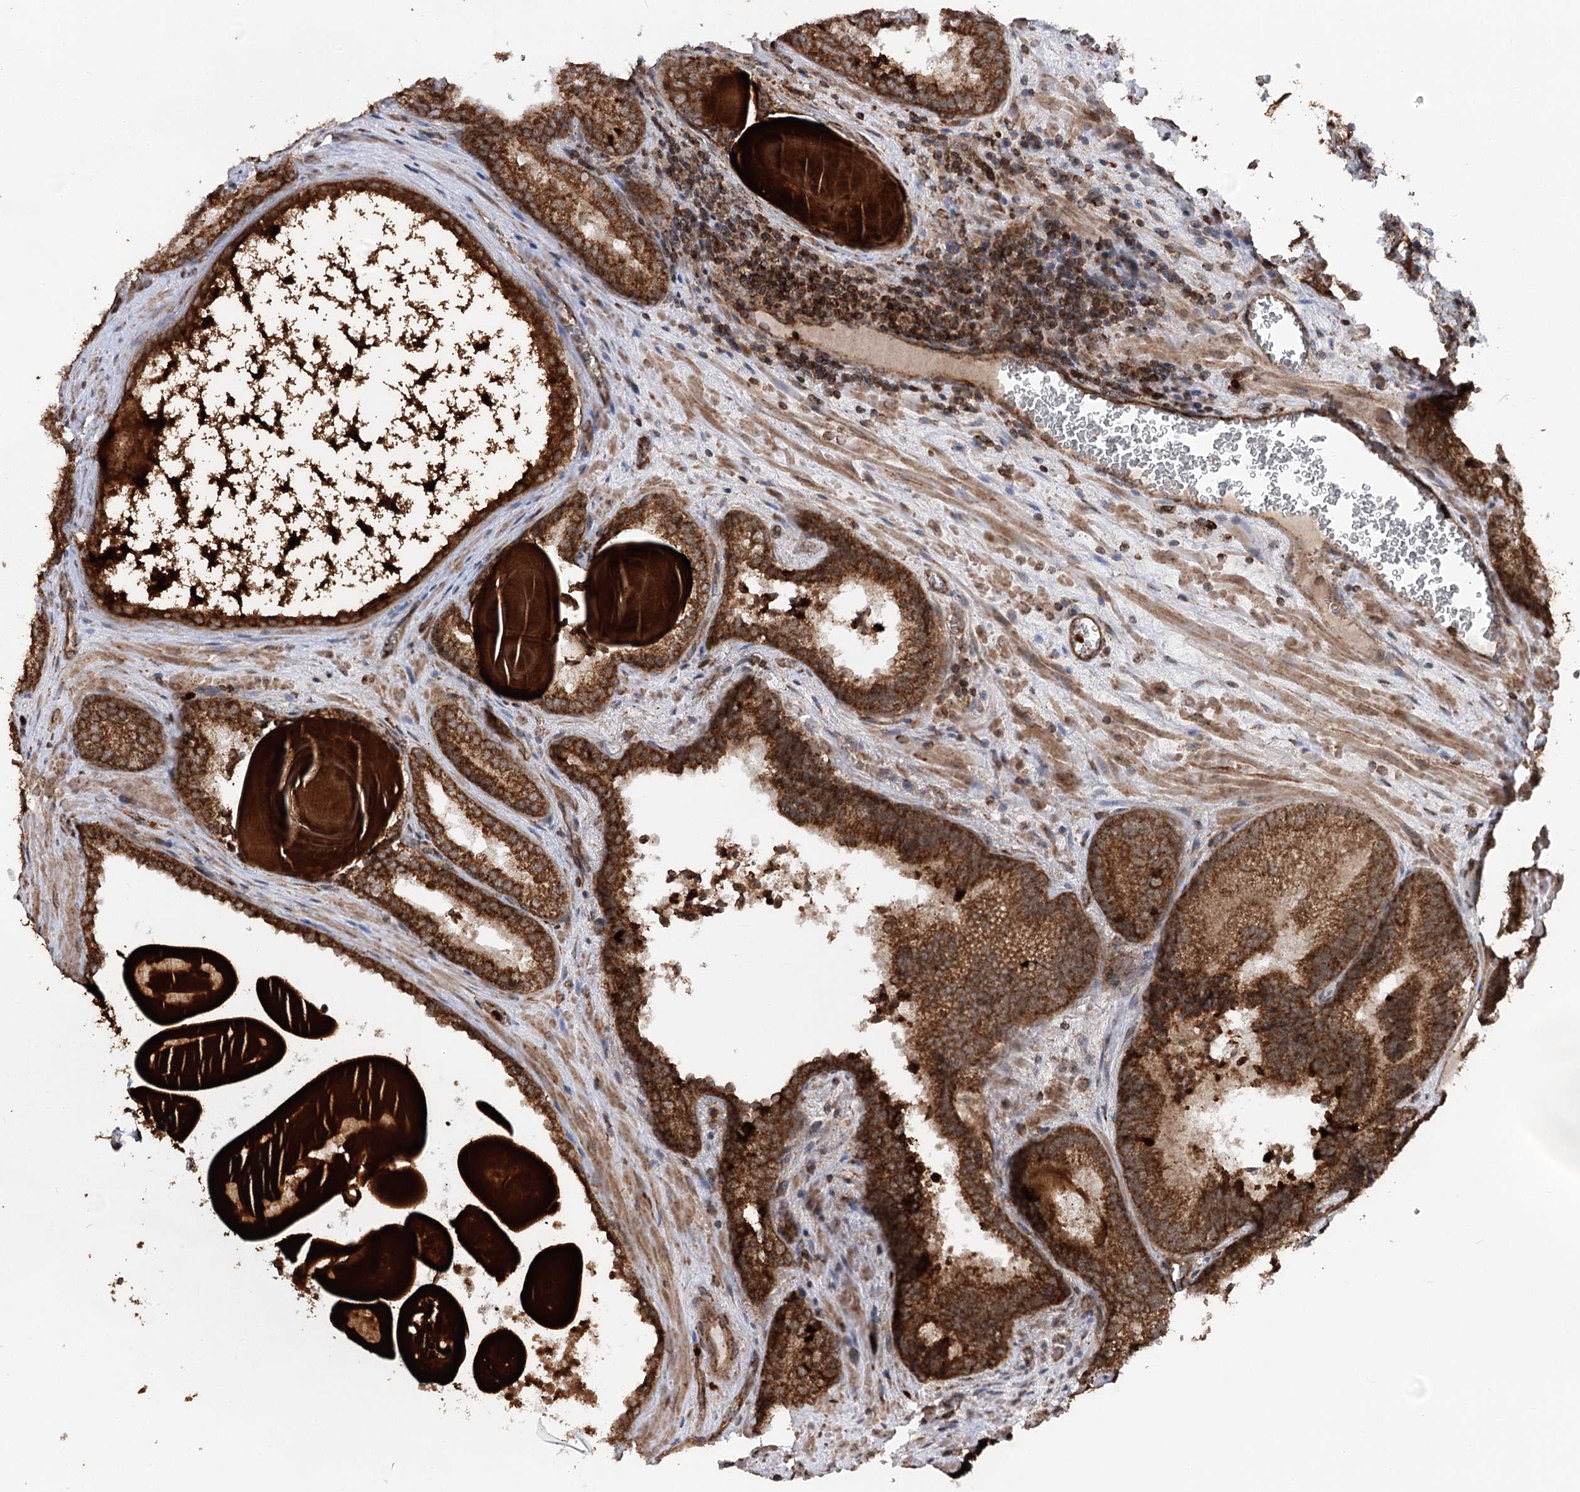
{"staining": {"intensity": "strong", "quantity": ">75%", "location": "cytoplasmic/membranous"}, "tissue": "prostate cancer", "cell_type": "Tumor cells", "image_type": "cancer", "snomed": [{"axis": "morphology", "description": "Adenocarcinoma, High grade"}, {"axis": "topography", "description": "Prostate"}], "caption": "Prostate cancer (adenocarcinoma (high-grade)) stained for a protein shows strong cytoplasmic/membranous positivity in tumor cells.", "gene": "FGFR1OP2", "patient": {"sex": "male", "age": 66}}